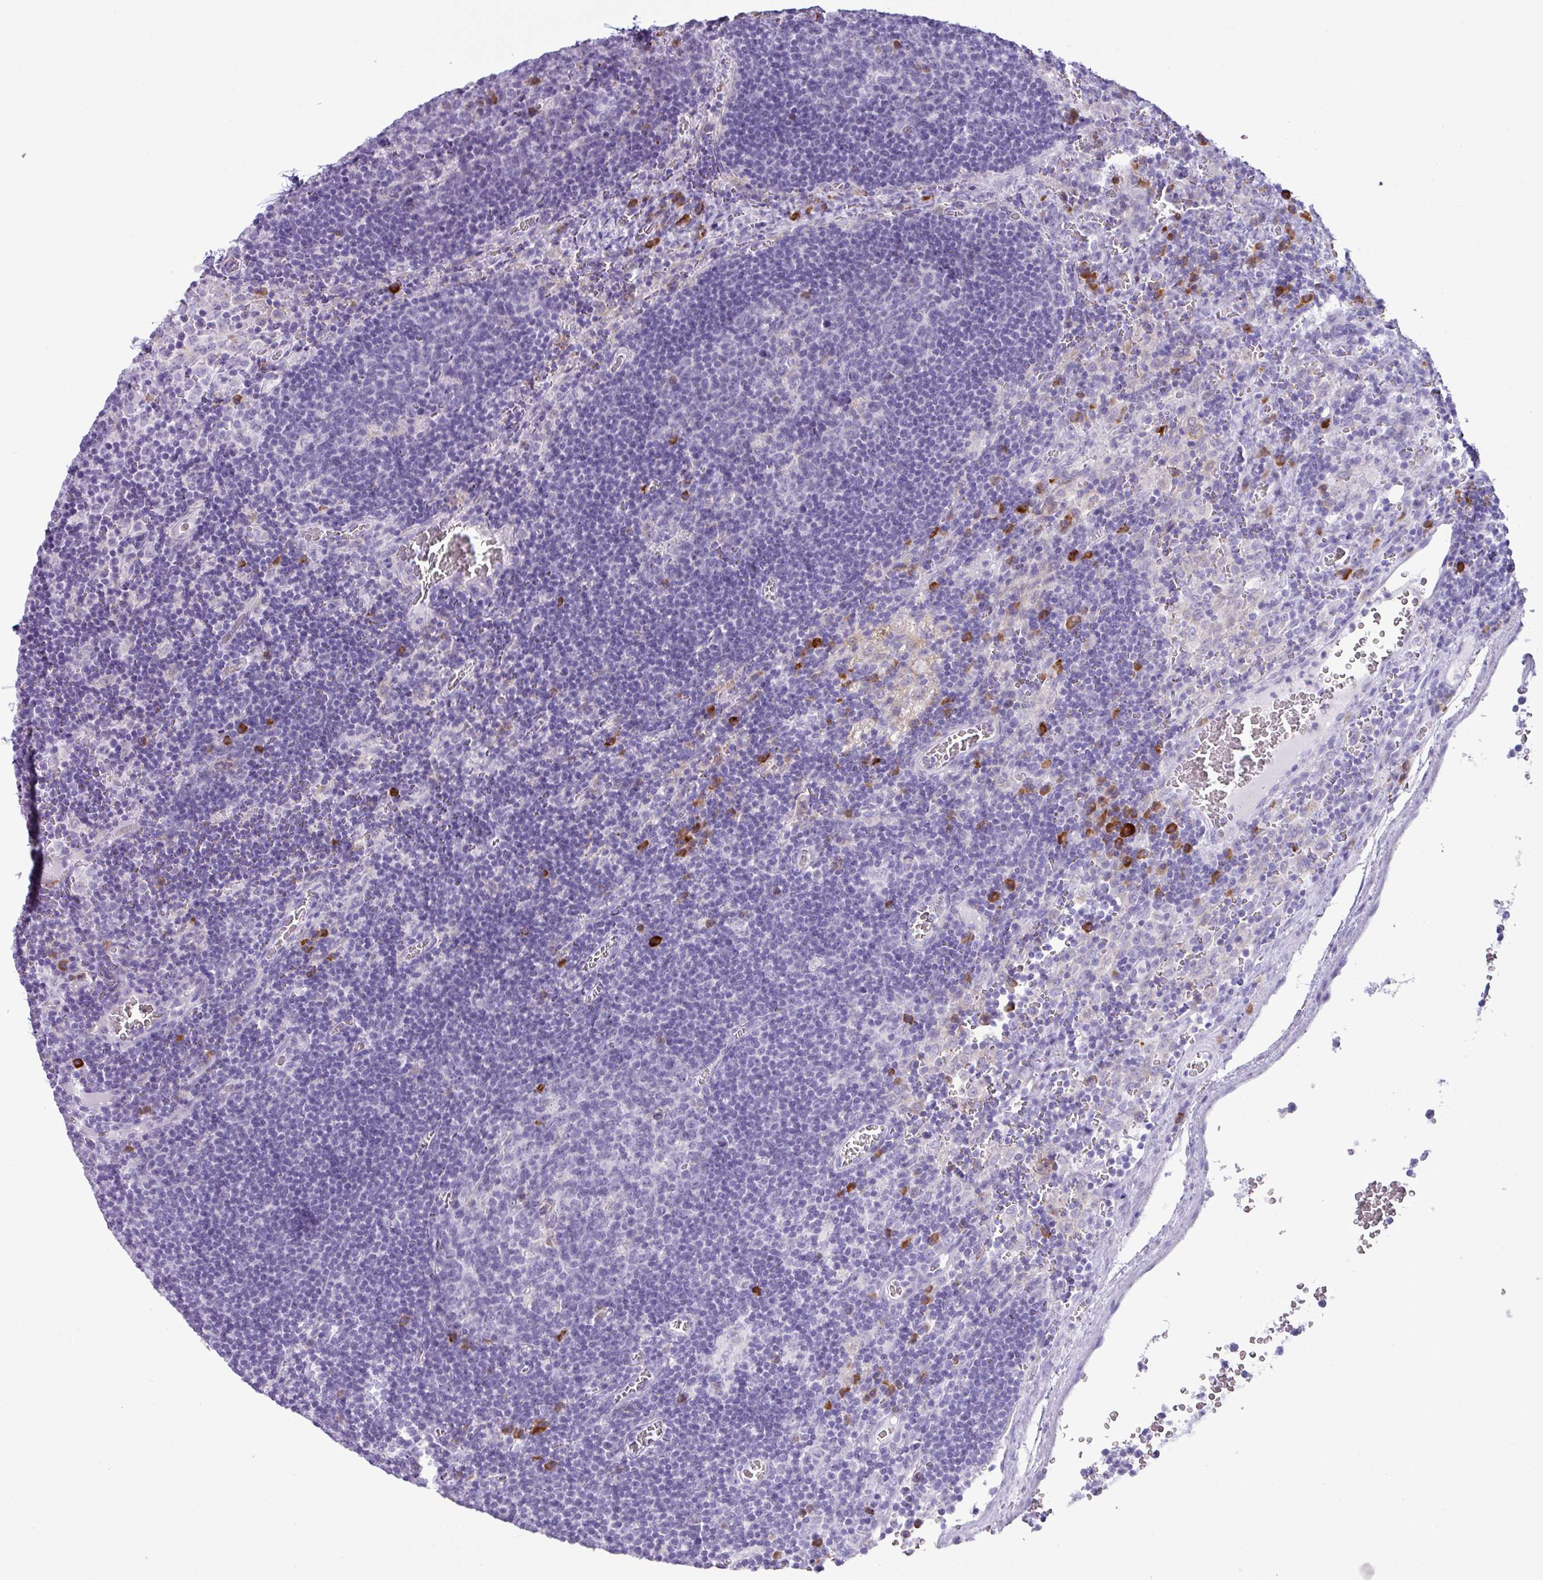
{"staining": {"intensity": "strong", "quantity": "<25%", "location": "cytoplasmic/membranous"}, "tissue": "lymph node", "cell_type": "Germinal center cells", "image_type": "normal", "snomed": [{"axis": "morphology", "description": "Normal tissue, NOS"}, {"axis": "topography", "description": "Lymph node"}], "caption": "A brown stain highlights strong cytoplasmic/membranous expression of a protein in germinal center cells of benign human lymph node.", "gene": "RGS21", "patient": {"sex": "male", "age": 50}}